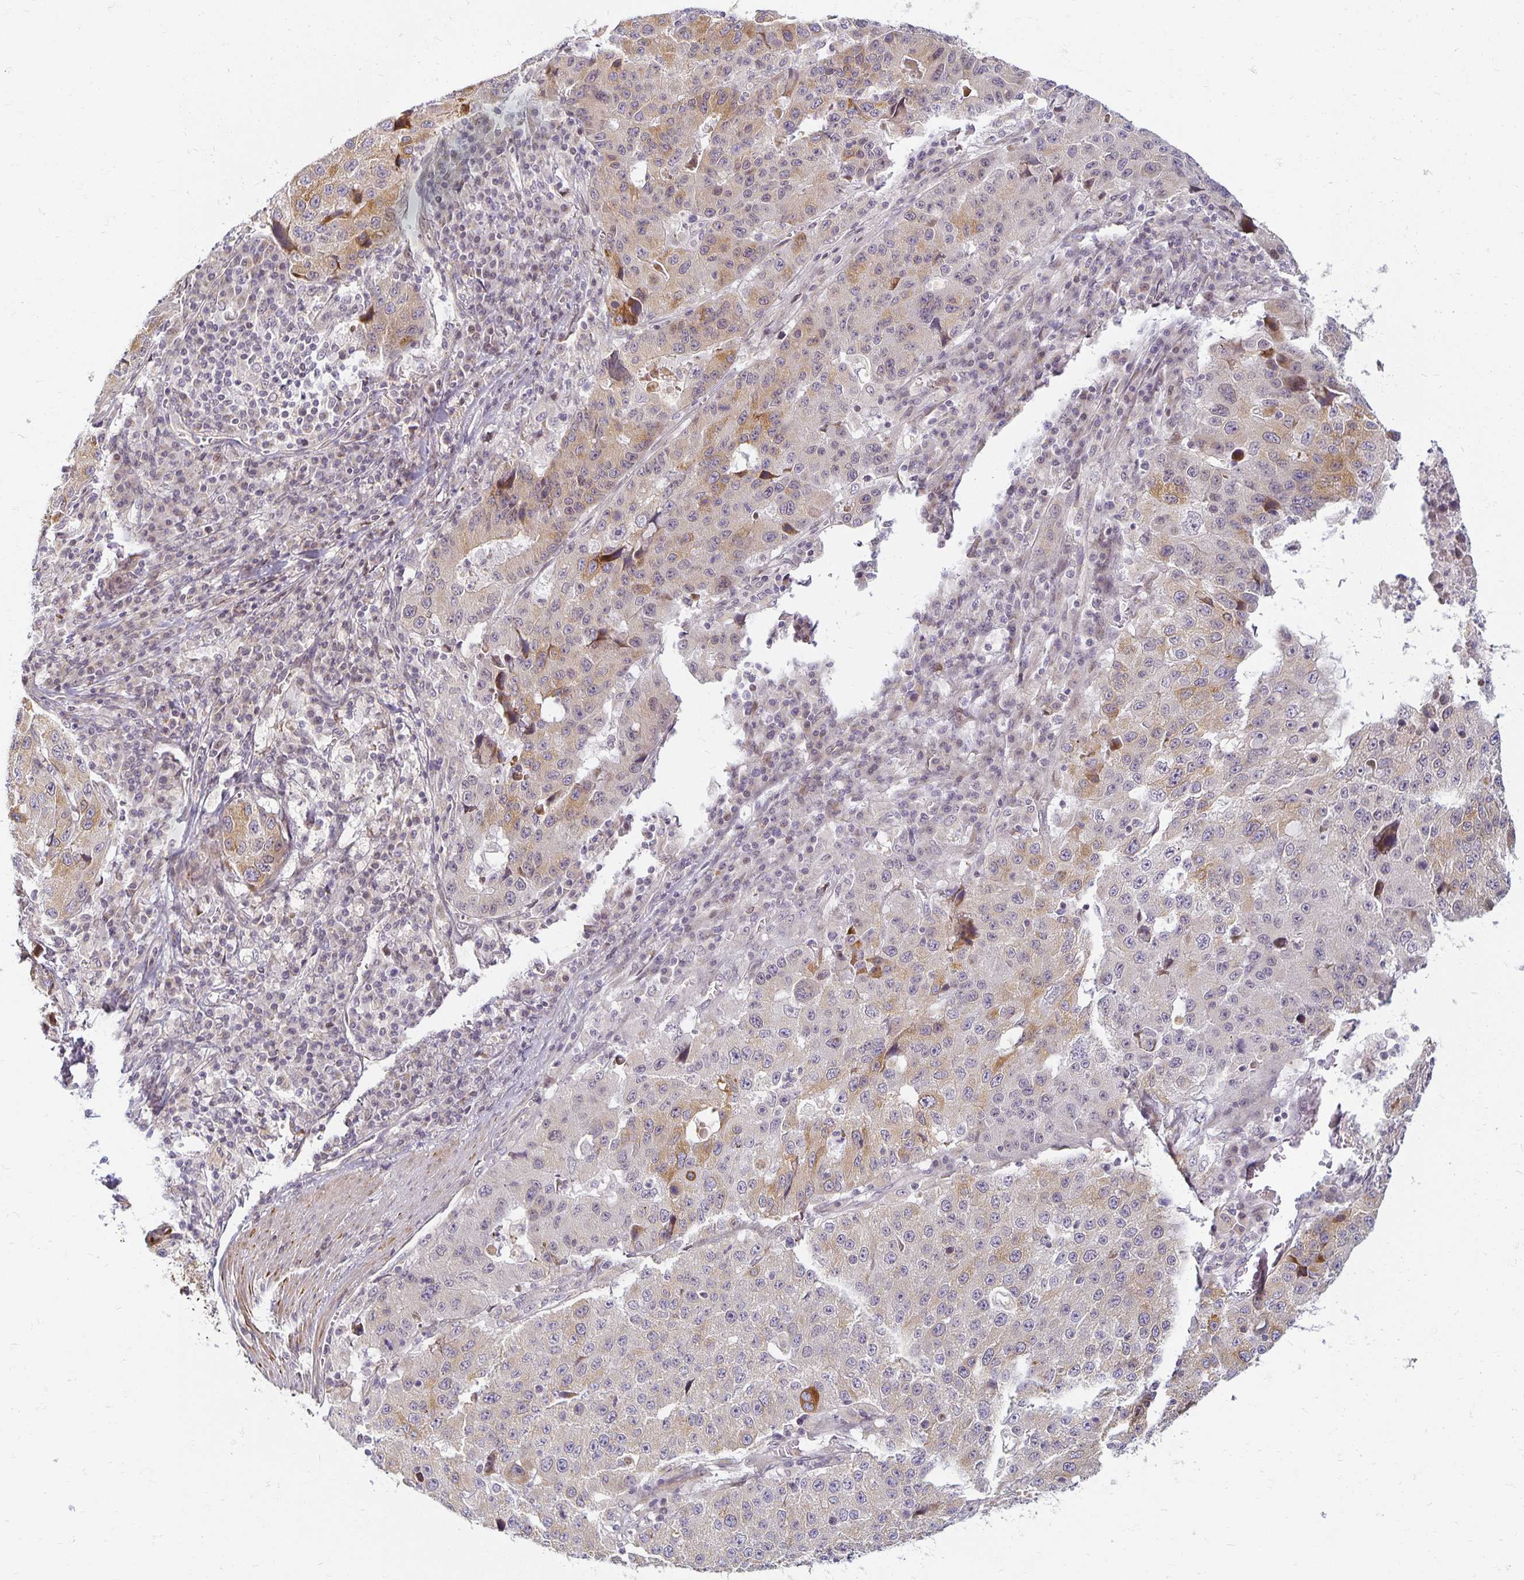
{"staining": {"intensity": "weak", "quantity": "25%-75%", "location": "cytoplasmic/membranous"}, "tissue": "stomach cancer", "cell_type": "Tumor cells", "image_type": "cancer", "snomed": [{"axis": "morphology", "description": "Adenocarcinoma, NOS"}, {"axis": "topography", "description": "Stomach"}], "caption": "Stomach cancer (adenocarcinoma) stained for a protein shows weak cytoplasmic/membranous positivity in tumor cells. (Brightfield microscopy of DAB IHC at high magnification).", "gene": "EHF", "patient": {"sex": "male", "age": 71}}